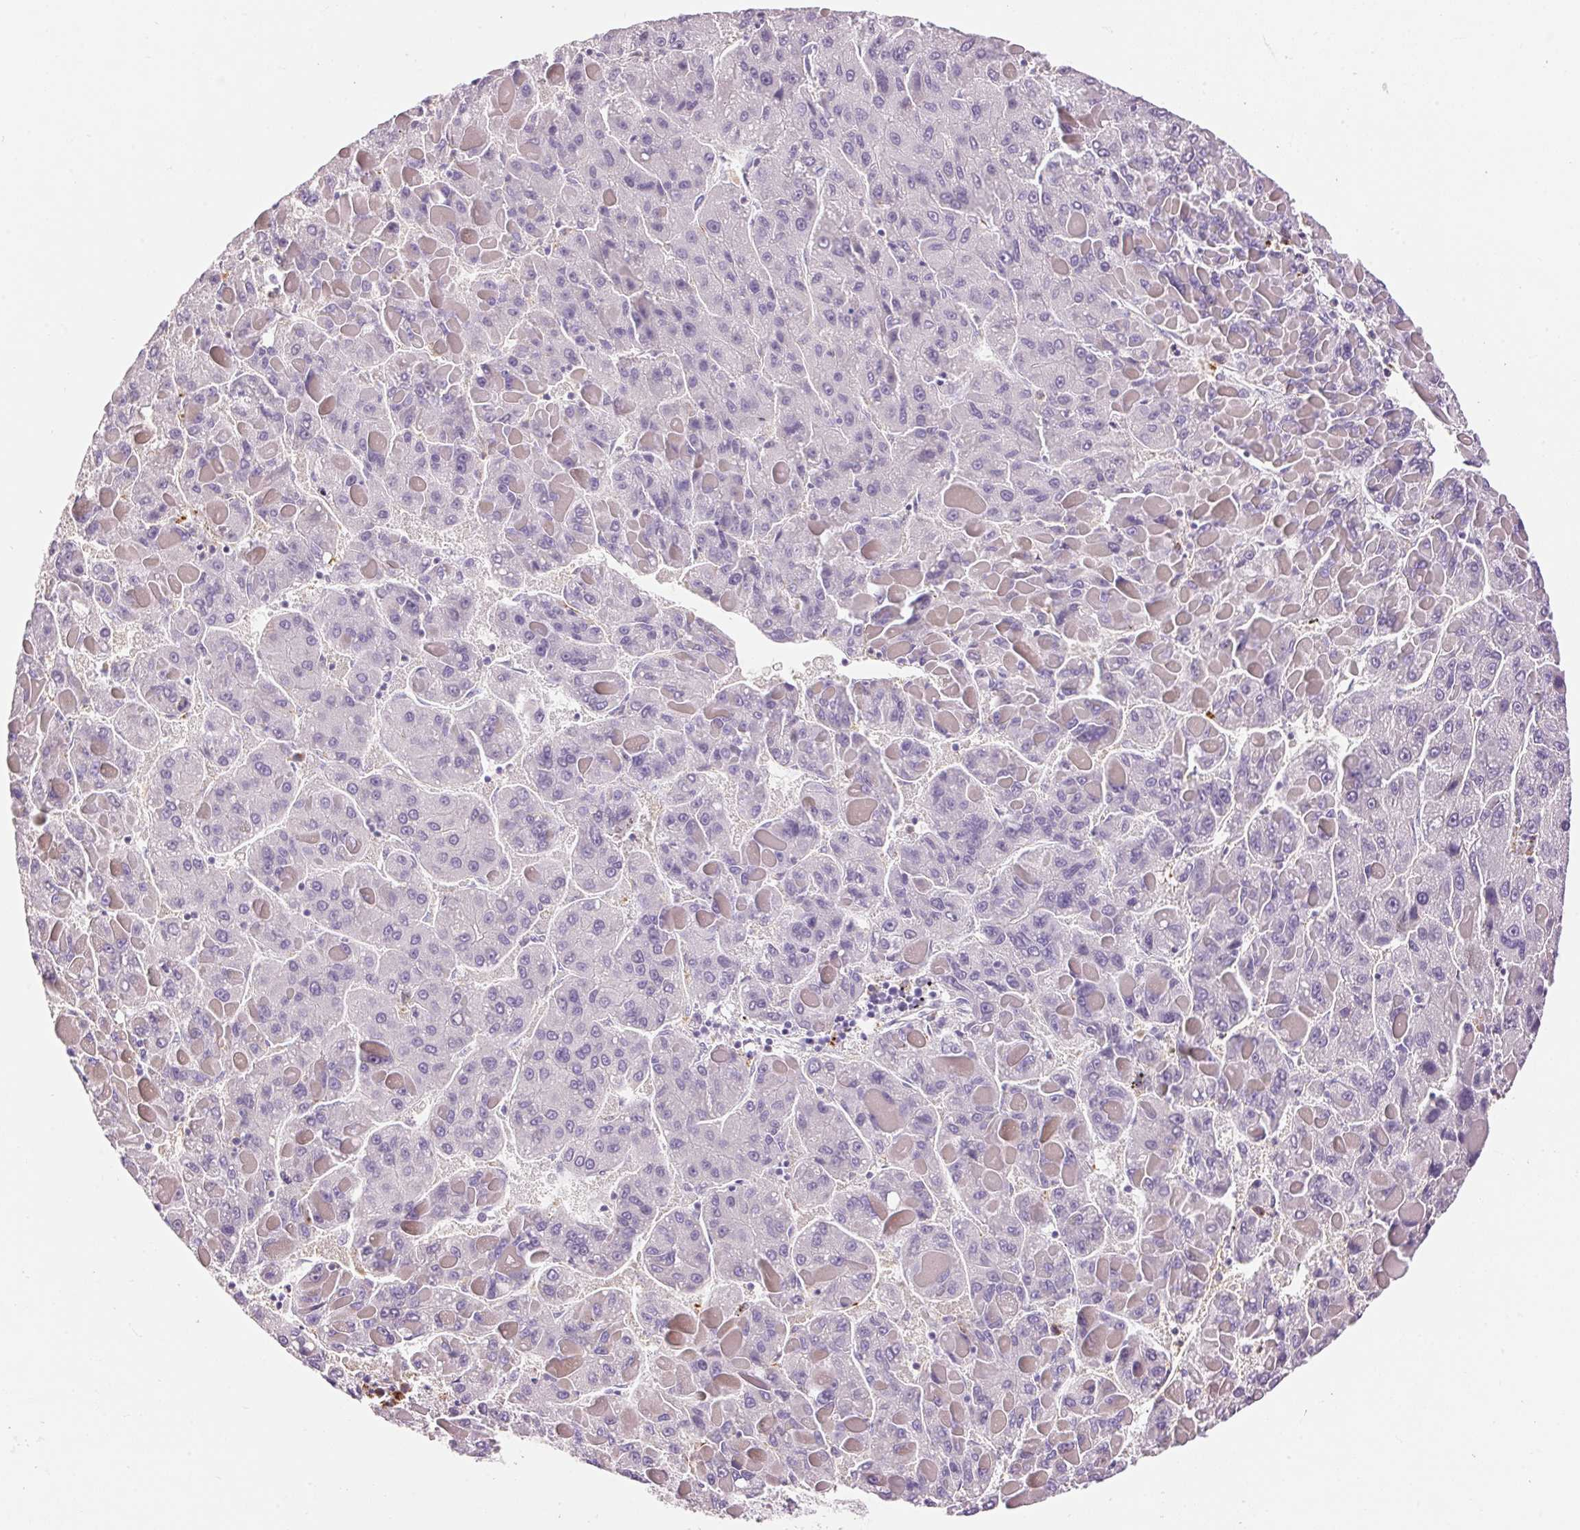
{"staining": {"intensity": "negative", "quantity": "none", "location": "none"}, "tissue": "liver cancer", "cell_type": "Tumor cells", "image_type": "cancer", "snomed": [{"axis": "morphology", "description": "Carcinoma, Hepatocellular, NOS"}, {"axis": "topography", "description": "Liver"}], "caption": "Immunohistochemical staining of human liver cancer demonstrates no significant expression in tumor cells.", "gene": "PNLIPRP3", "patient": {"sex": "female", "age": 82}}